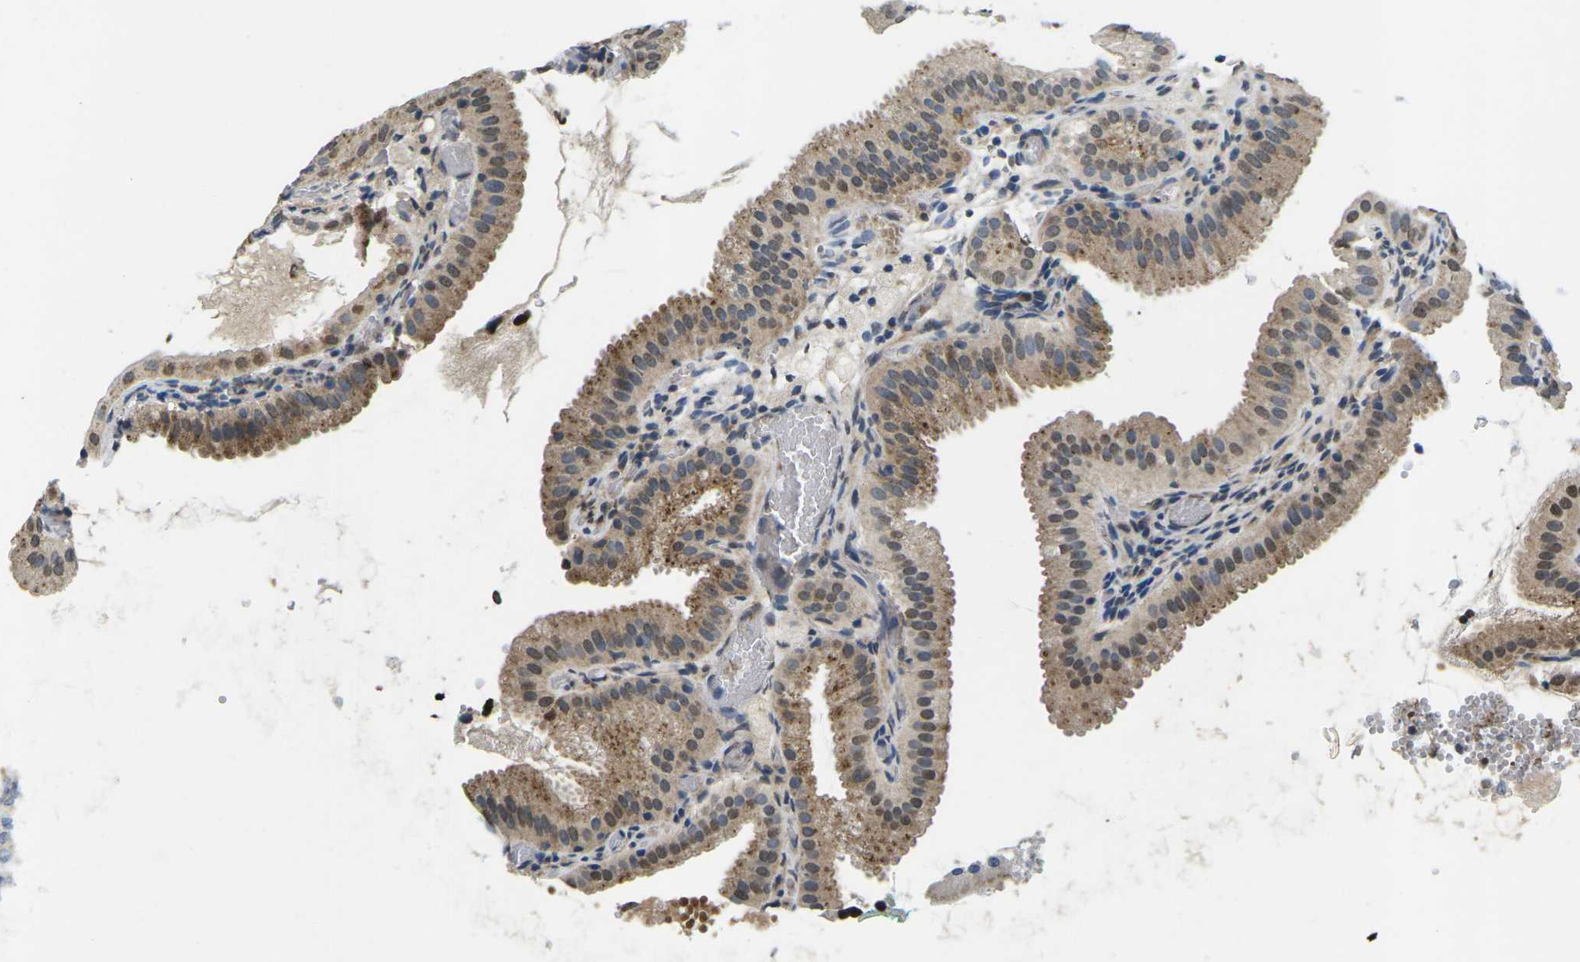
{"staining": {"intensity": "moderate", "quantity": ">75%", "location": "cytoplasmic/membranous,nuclear"}, "tissue": "gallbladder", "cell_type": "Glandular cells", "image_type": "normal", "snomed": [{"axis": "morphology", "description": "Normal tissue, NOS"}, {"axis": "topography", "description": "Gallbladder"}], "caption": "Immunohistochemistry (IHC) histopathology image of benign gallbladder: gallbladder stained using immunohistochemistry exhibits medium levels of moderate protein expression localized specifically in the cytoplasmic/membranous,nuclear of glandular cells, appearing as a cytoplasmic/membranous,nuclear brown color.", "gene": "ERBB4", "patient": {"sex": "male", "age": 54}}